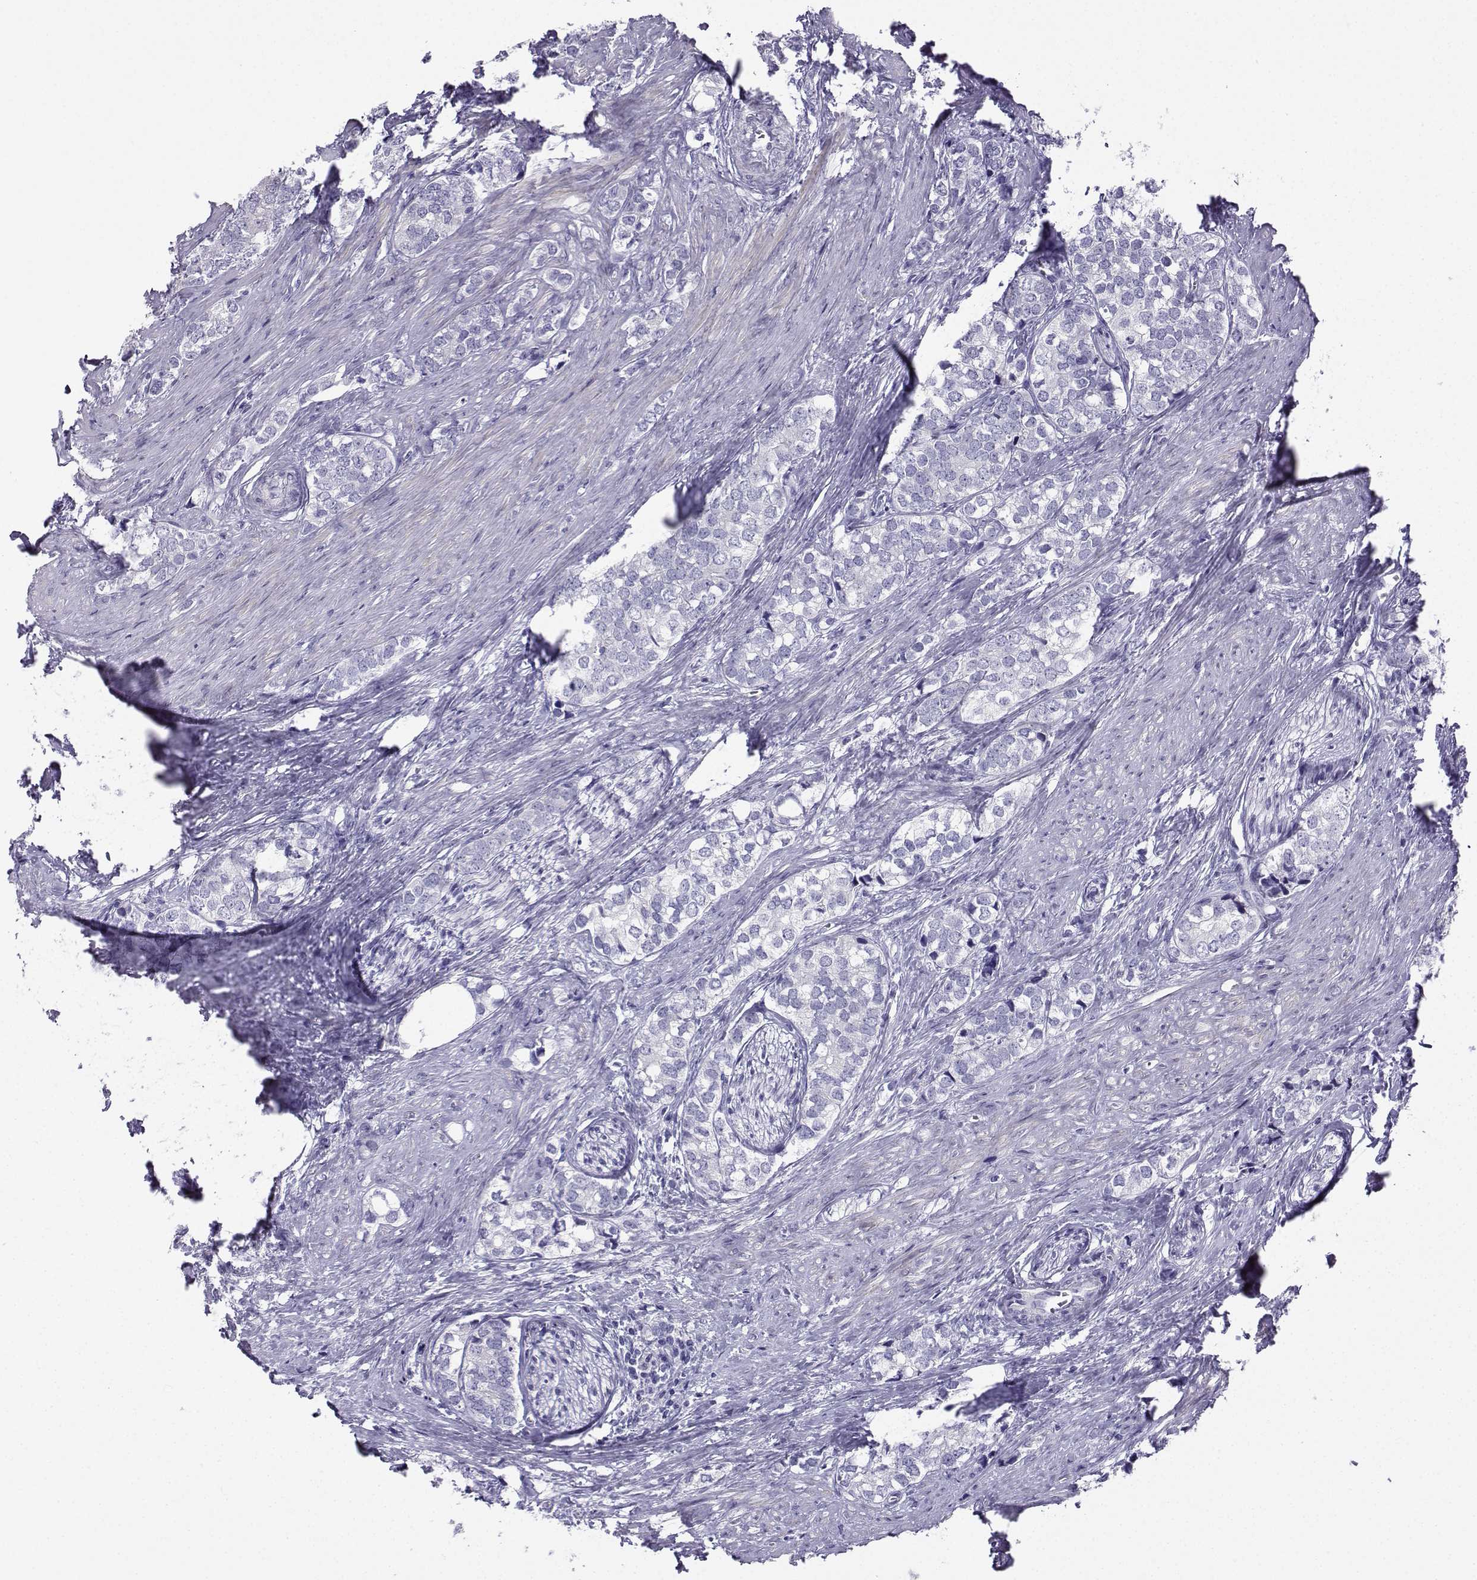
{"staining": {"intensity": "negative", "quantity": "none", "location": "none"}, "tissue": "prostate cancer", "cell_type": "Tumor cells", "image_type": "cancer", "snomed": [{"axis": "morphology", "description": "Adenocarcinoma, NOS"}, {"axis": "topography", "description": "Prostate and seminal vesicle, NOS"}], "caption": "Tumor cells show no significant protein positivity in prostate adenocarcinoma.", "gene": "FBXO24", "patient": {"sex": "male", "age": 63}}